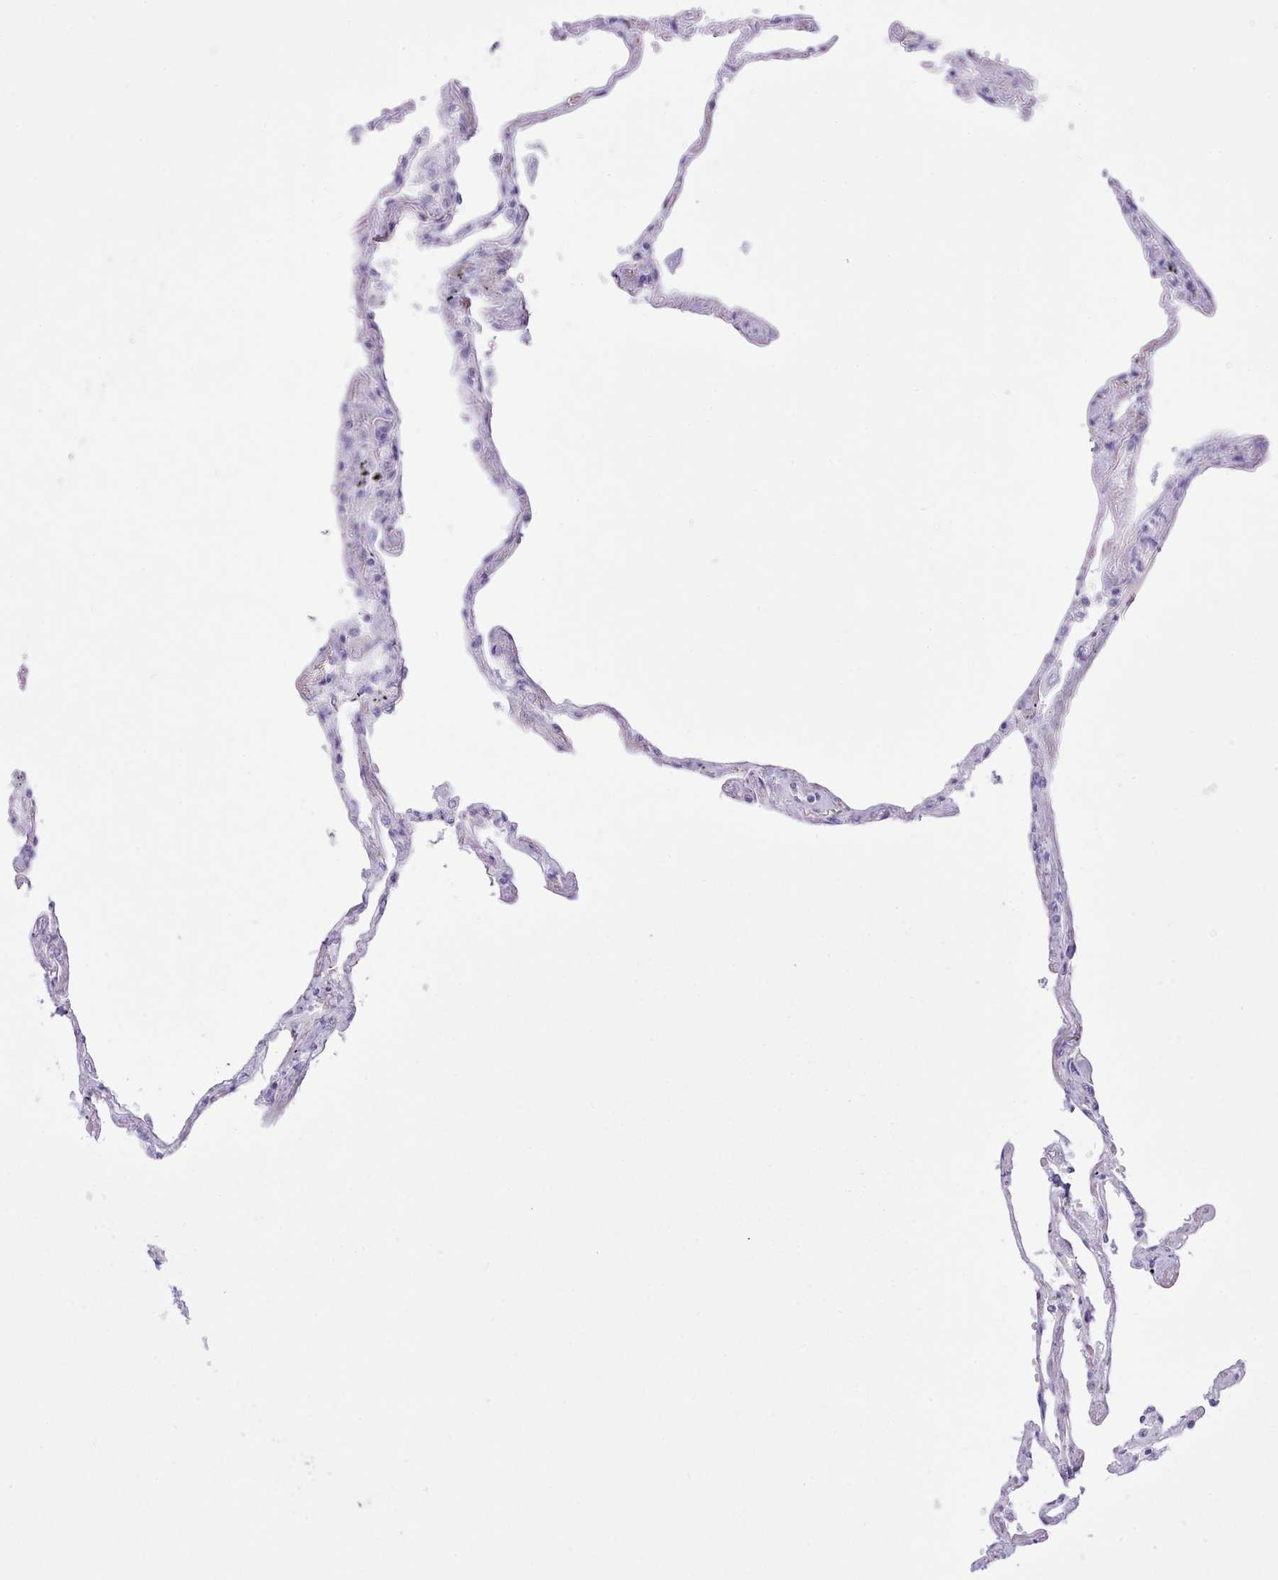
{"staining": {"intensity": "negative", "quantity": "none", "location": "none"}, "tissue": "lung", "cell_type": "Alveolar cells", "image_type": "normal", "snomed": [{"axis": "morphology", "description": "Normal tissue, NOS"}, {"axis": "topography", "description": "Lung"}], "caption": "This is an immunohistochemistry photomicrograph of normal human lung. There is no staining in alveolar cells.", "gene": "MDFI", "patient": {"sex": "female", "age": 67}}